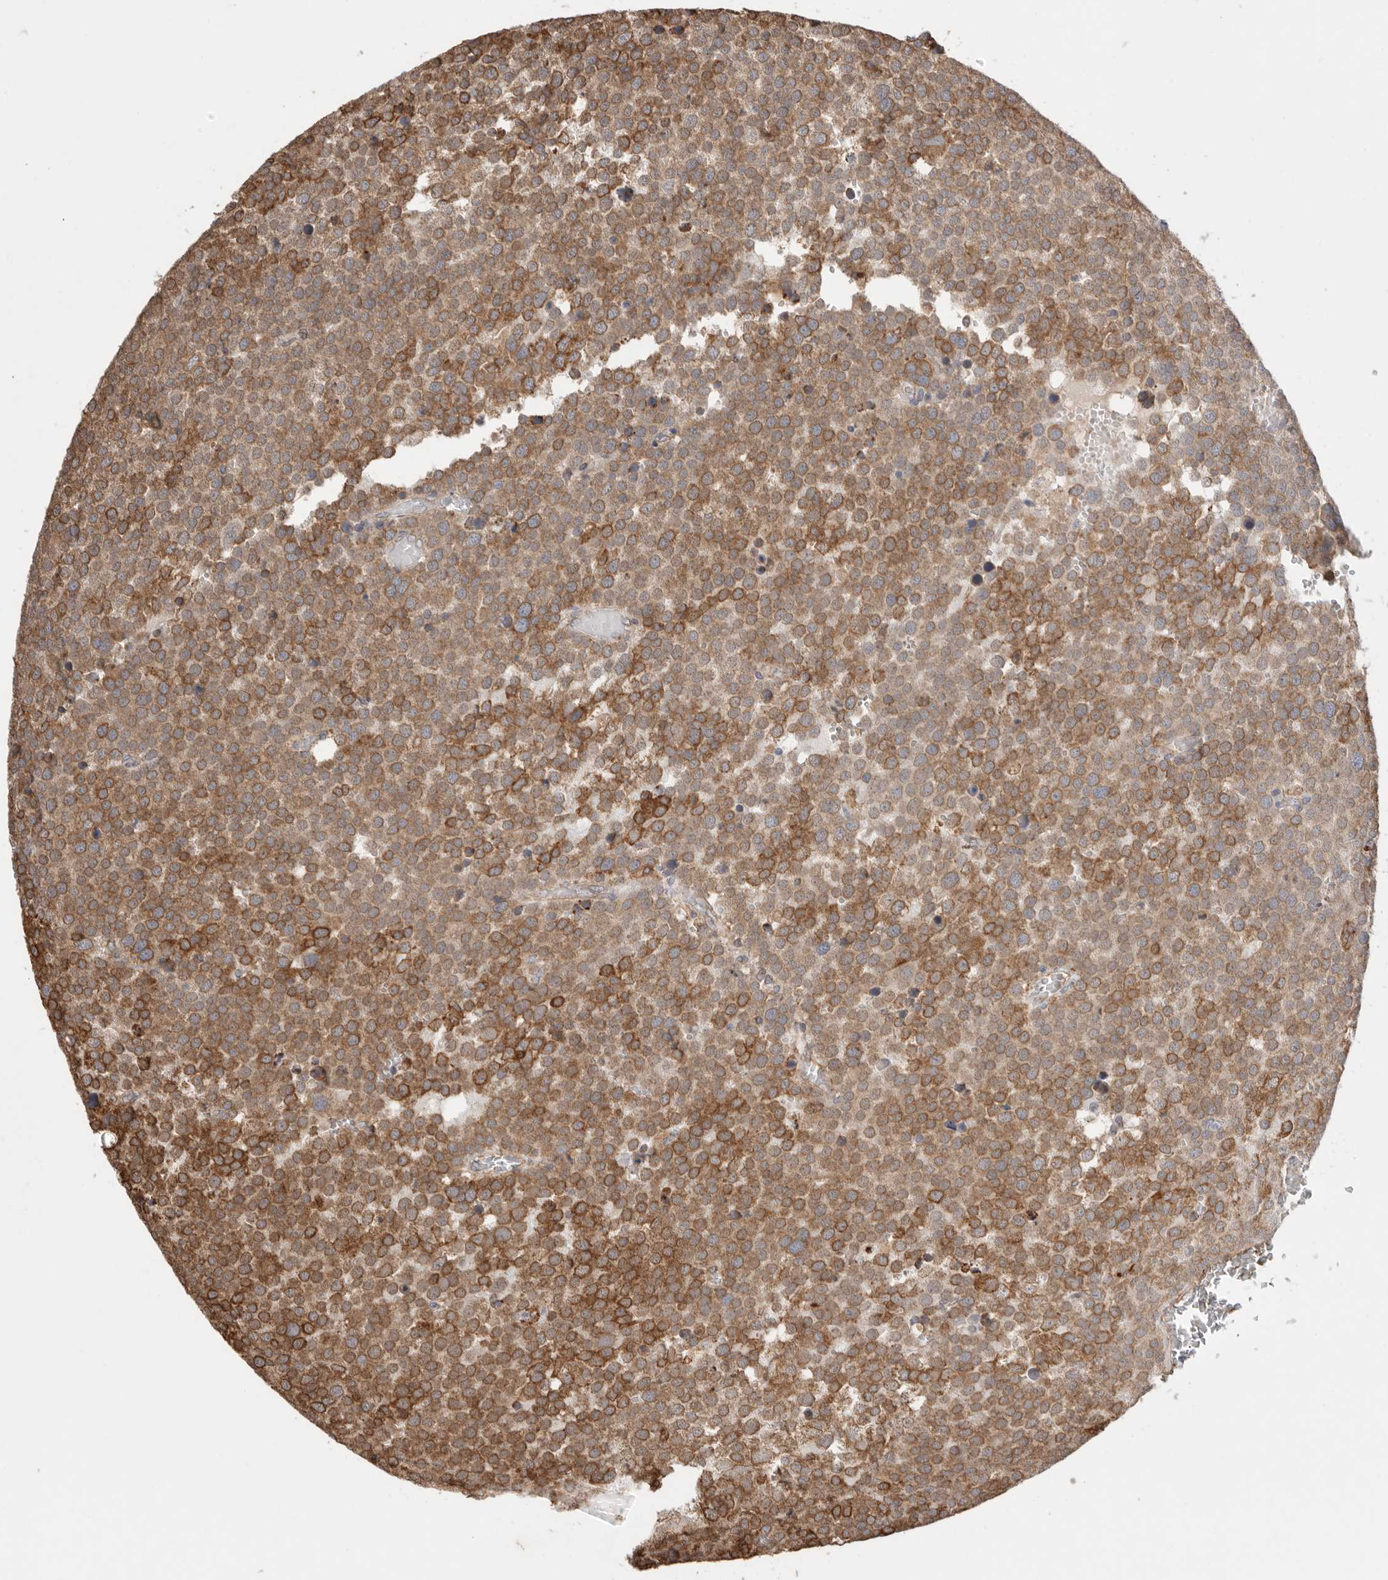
{"staining": {"intensity": "moderate", "quantity": ">75%", "location": "cytoplasmic/membranous"}, "tissue": "testis cancer", "cell_type": "Tumor cells", "image_type": "cancer", "snomed": [{"axis": "morphology", "description": "Seminoma, NOS"}, {"axis": "topography", "description": "Testis"}], "caption": "Immunohistochemistry photomicrograph of neoplastic tissue: testis cancer stained using IHC reveals medium levels of moderate protein expression localized specifically in the cytoplasmic/membranous of tumor cells, appearing as a cytoplasmic/membranous brown color.", "gene": "BLOC1S5", "patient": {"sex": "male", "age": 71}}